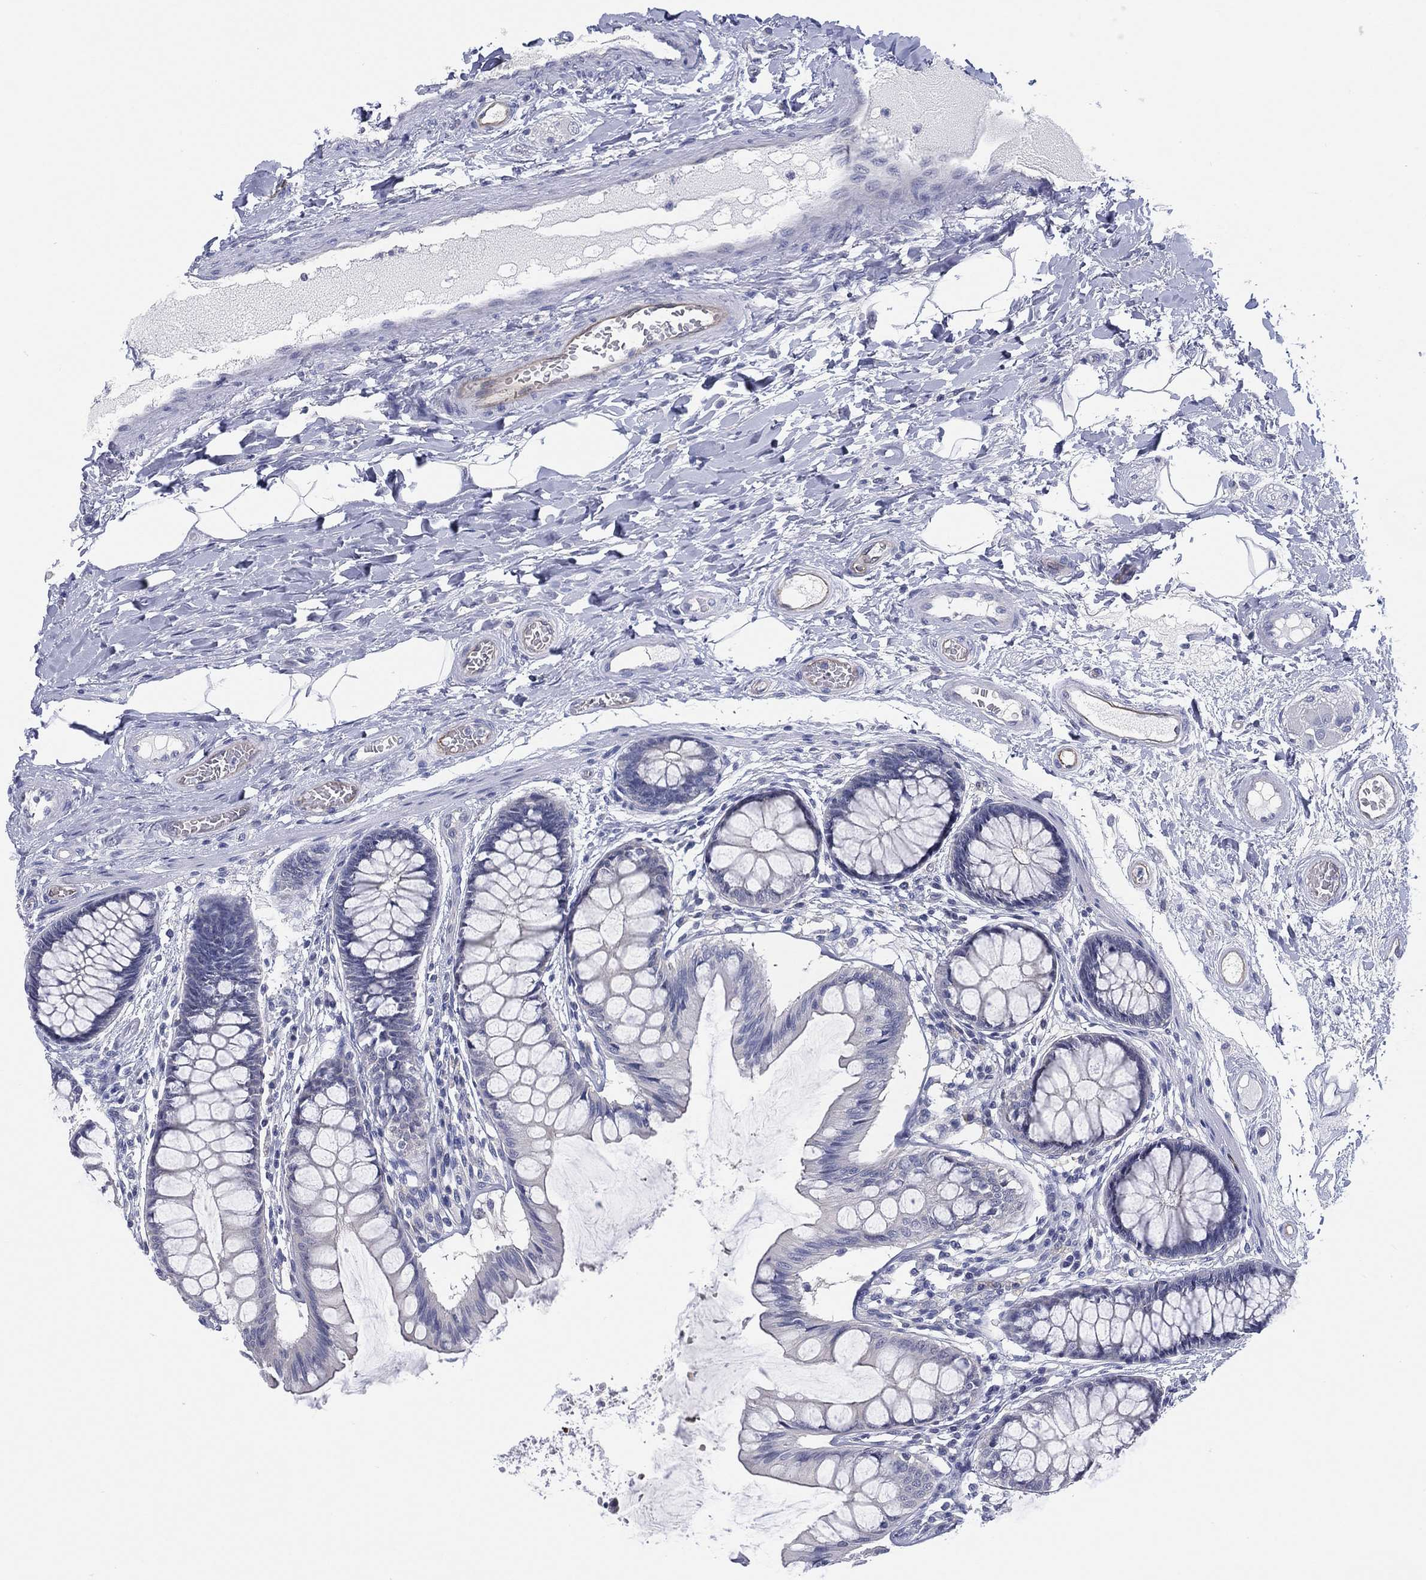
{"staining": {"intensity": "negative", "quantity": "none", "location": "none"}, "tissue": "colon", "cell_type": "Endothelial cells", "image_type": "normal", "snomed": [{"axis": "morphology", "description": "Normal tissue, NOS"}, {"axis": "topography", "description": "Colon"}], "caption": "This is a image of IHC staining of benign colon, which shows no staining in endothelial cells. (Brightfield microscopy of DAB (3,3'-diaminobenzidine) IHC at high magnification).", "gene": "C5orf46", "patient": {"sex": "female", "age": 65}}